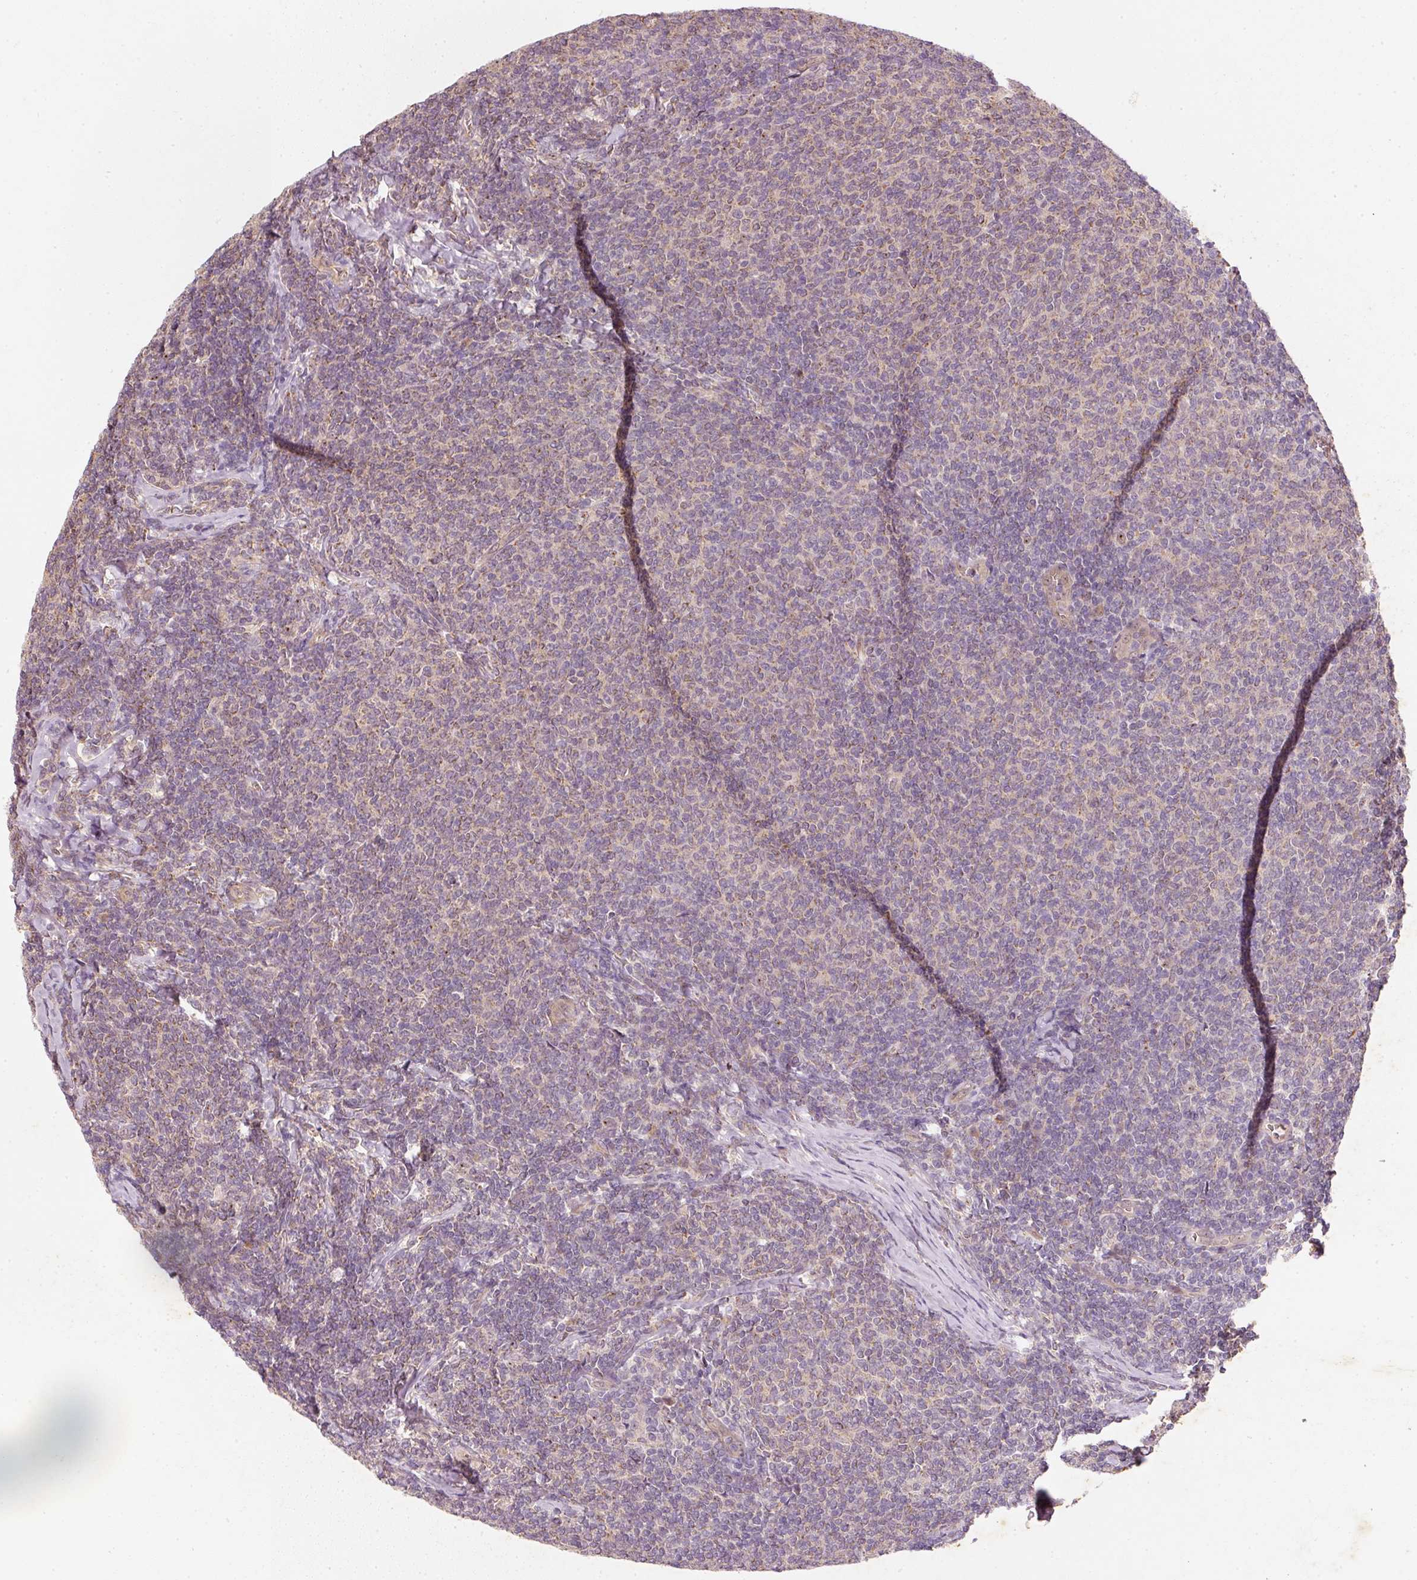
{"staining": {"intensity": "negative", "quantity": "none", "location": "none"}, "tissue": "lymphoma", "cell_type": "Tumor cells", "image_type": "cancer", "snomed": [{"axis": "morphology", "description": "Malignant lymphoma, non-Hodgkin's type, Low grade"}, {"axis": "topography", "description": "Lymph node"}], "caption": "This image is of lymphoma stained with IHC to label a protein in brown with the nuclei are counter-stained blue. There is no expression in tumor cells.", "gene": "RGL2", "patient": {"sex": "male", "age": 52}}